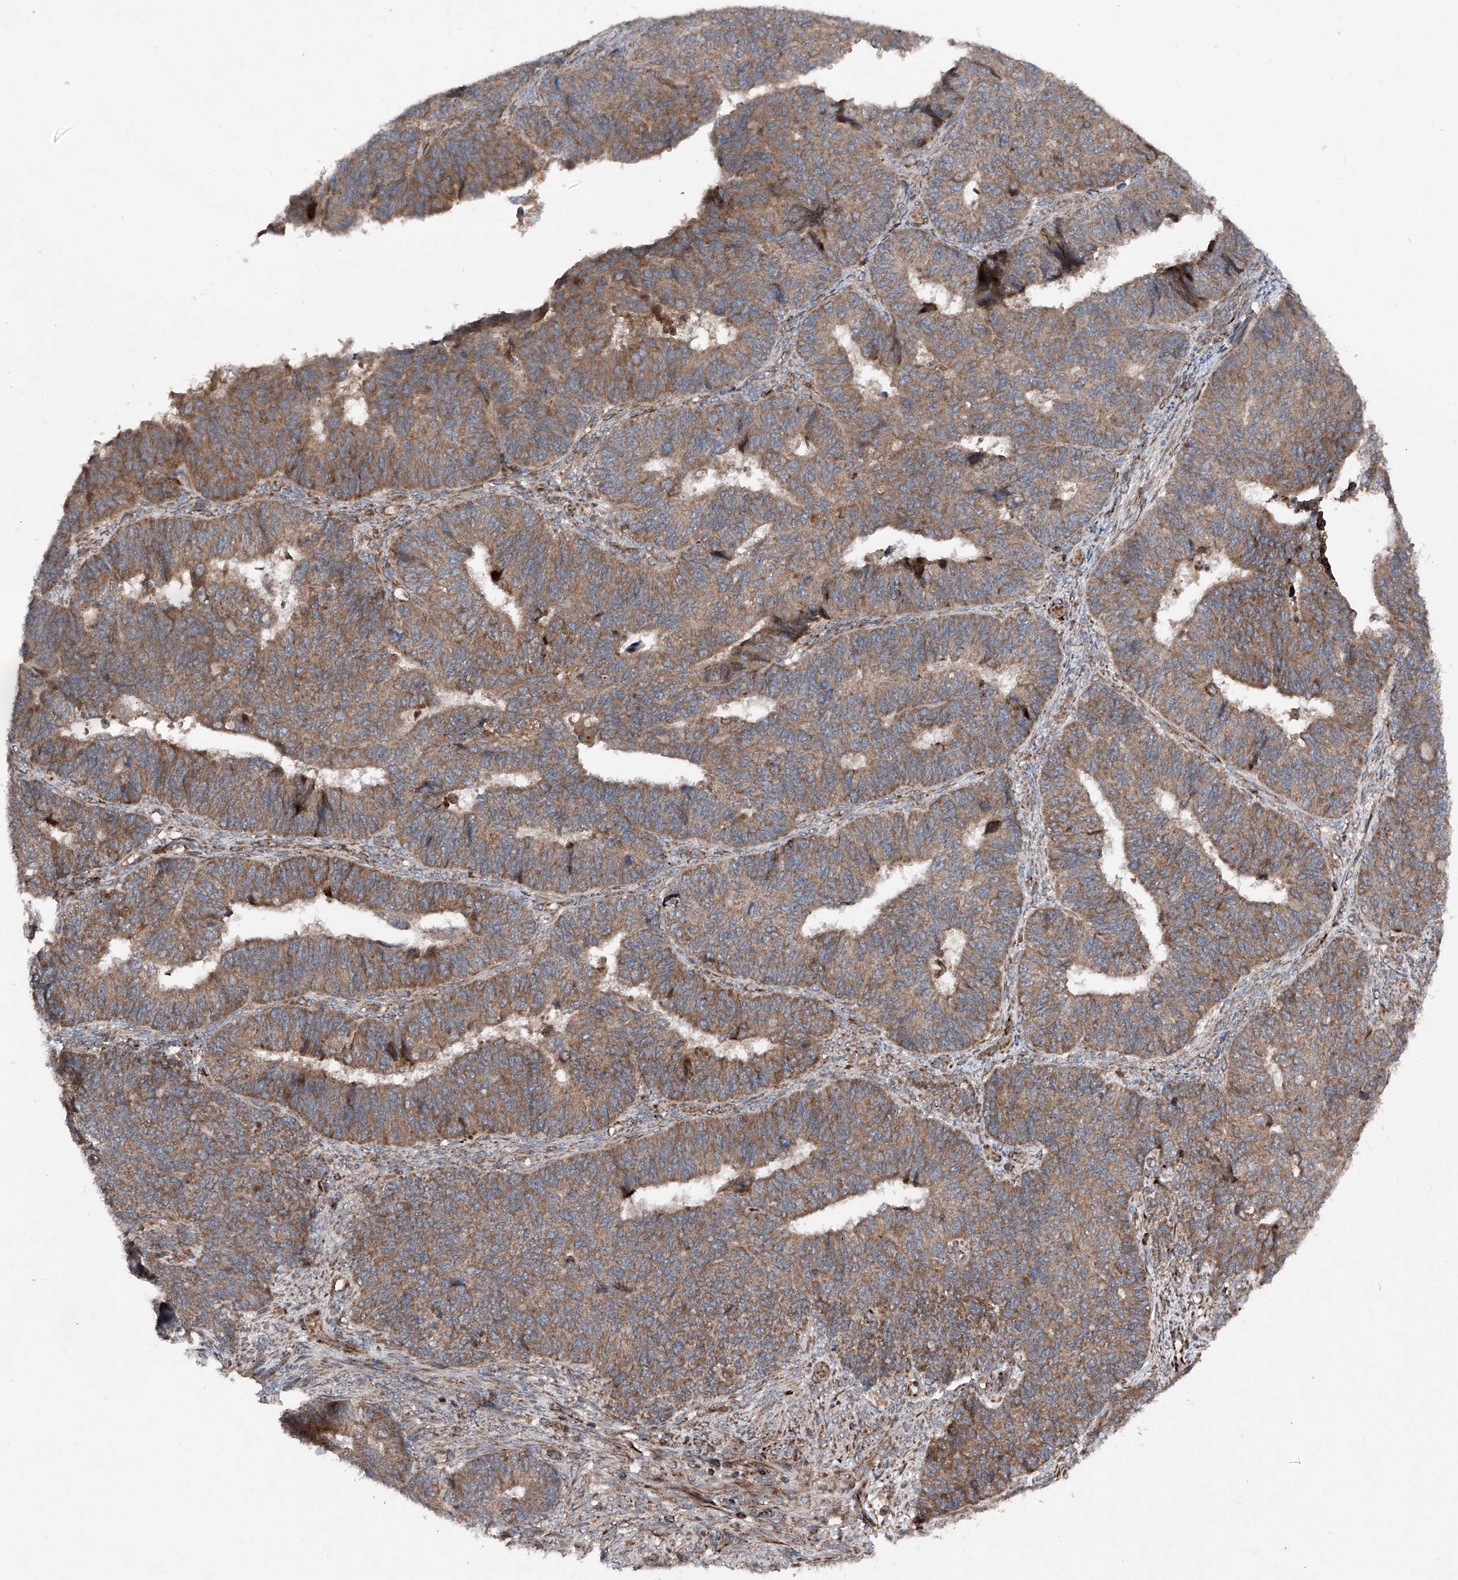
{"staining": {"intensity": "moderate", "quantity": ">75%", "location": "cytoplasmic/membranous"}, "tissue": "endometrial cancer", "cell_type": "Tumor cells", "image_type": "cancer", "snomed": [{"axis": "morphology", "description": "Adenocarcinoma, NOS"}, {"axis": "topography", "description": "Endometrium"}], "caption": "Endometrial adenocarcinoma stained with a protein marker demonstrates moderate staining in tumor cells.", "gene": "DAD1", "patient": {"sex": "female", "age": 32}}